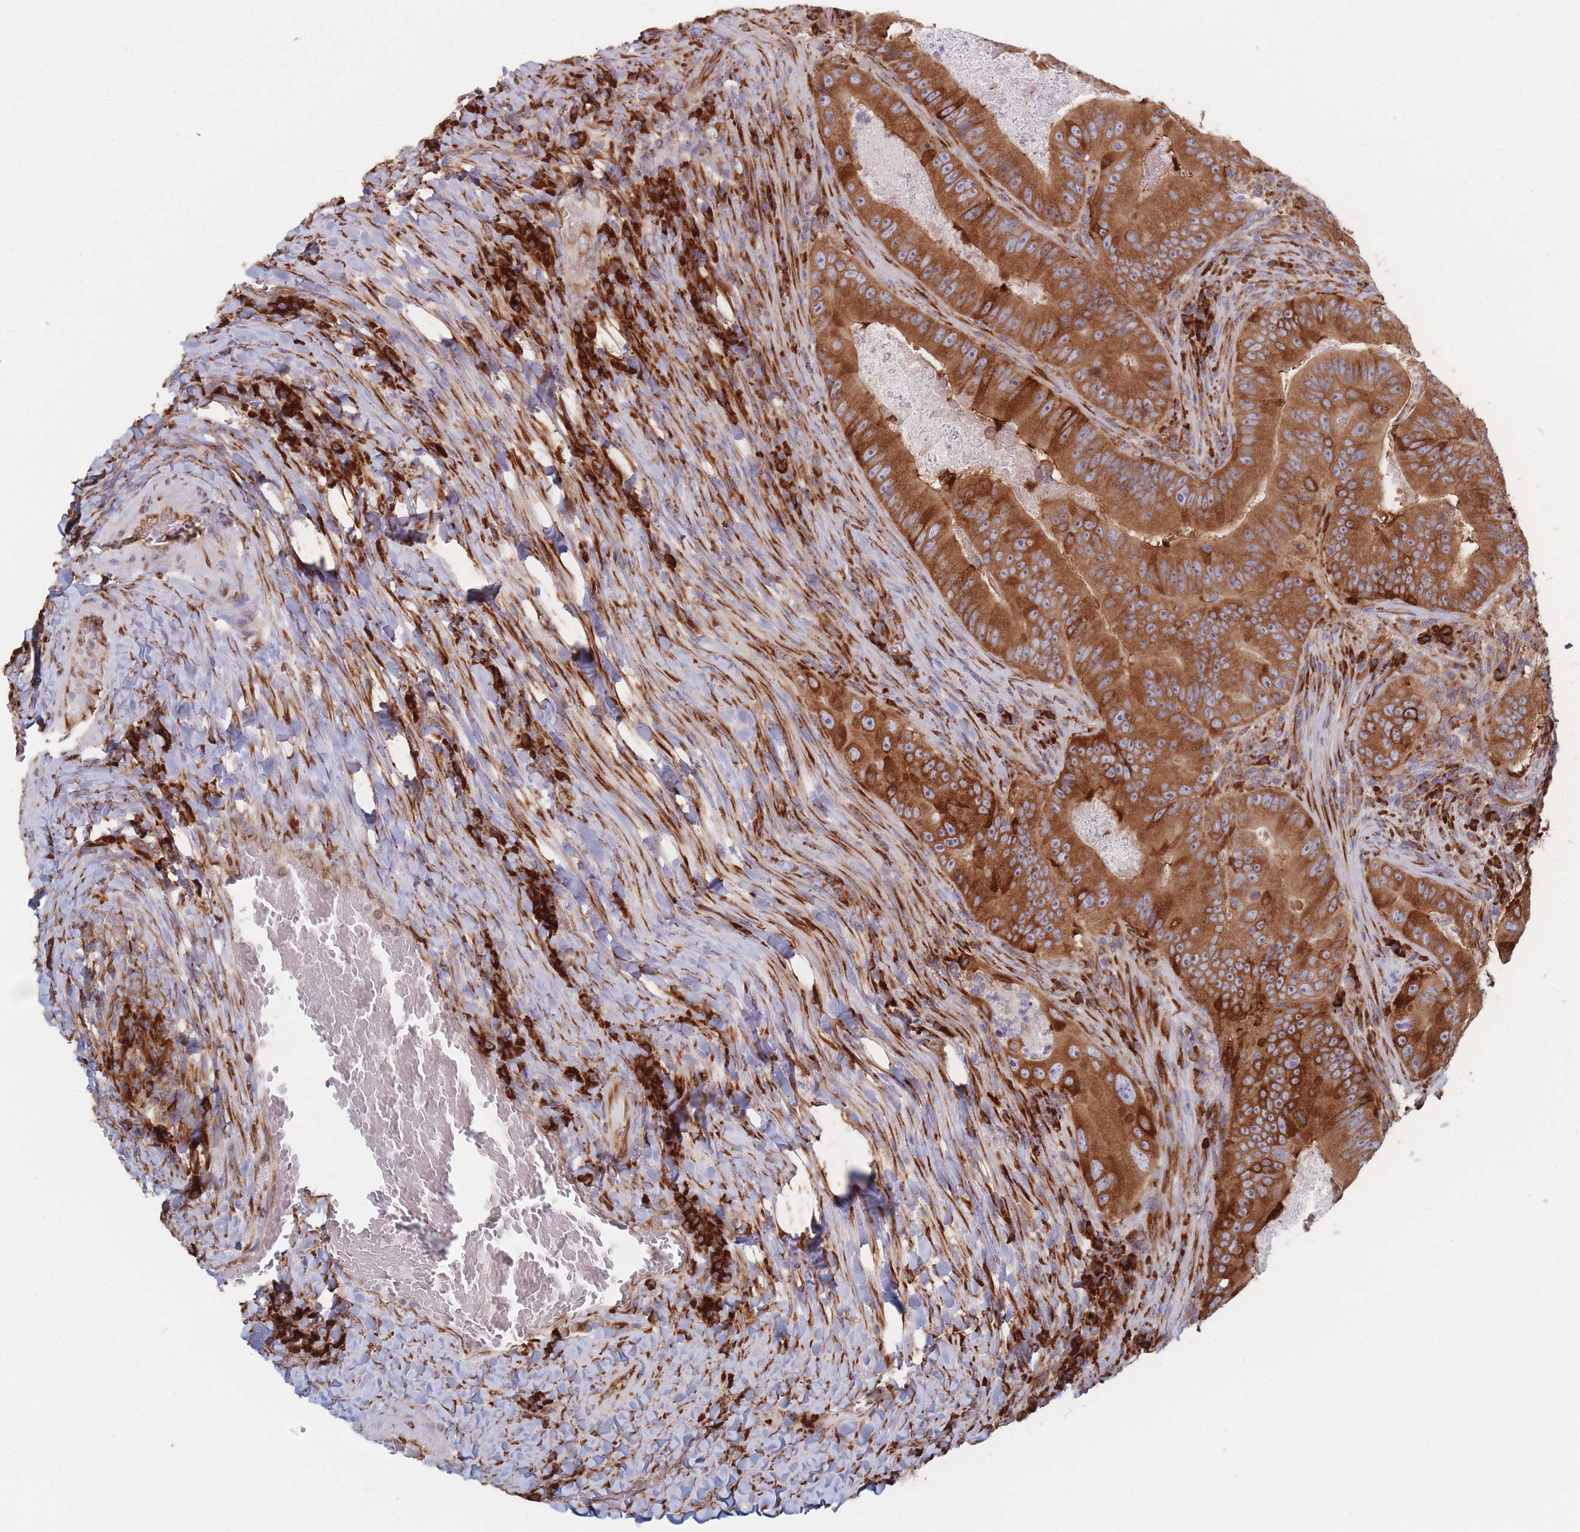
{"staining": {"intensity": "strong", "quantity": ">75%", "location": "cytoplasmic/membranous"}, "tissue": "colorectal cancer", "cell_type": "Tumor cells", "image_type": "cancer", "snomed": [{"axis": "morphology", "description": "Adenocarcinoma, NOS"}, {"axis": "topography", "description": "Colon"}], "caption": "A brown stain shows strong cytoplasmic/membranous staining of a protein in human adenocarcinoma (colorectal) tumor cells. (IHC, brightfield microscopy, high magnification).", "gene": "EEF1B2", "patient": {"sex": "female", "age": 86}}